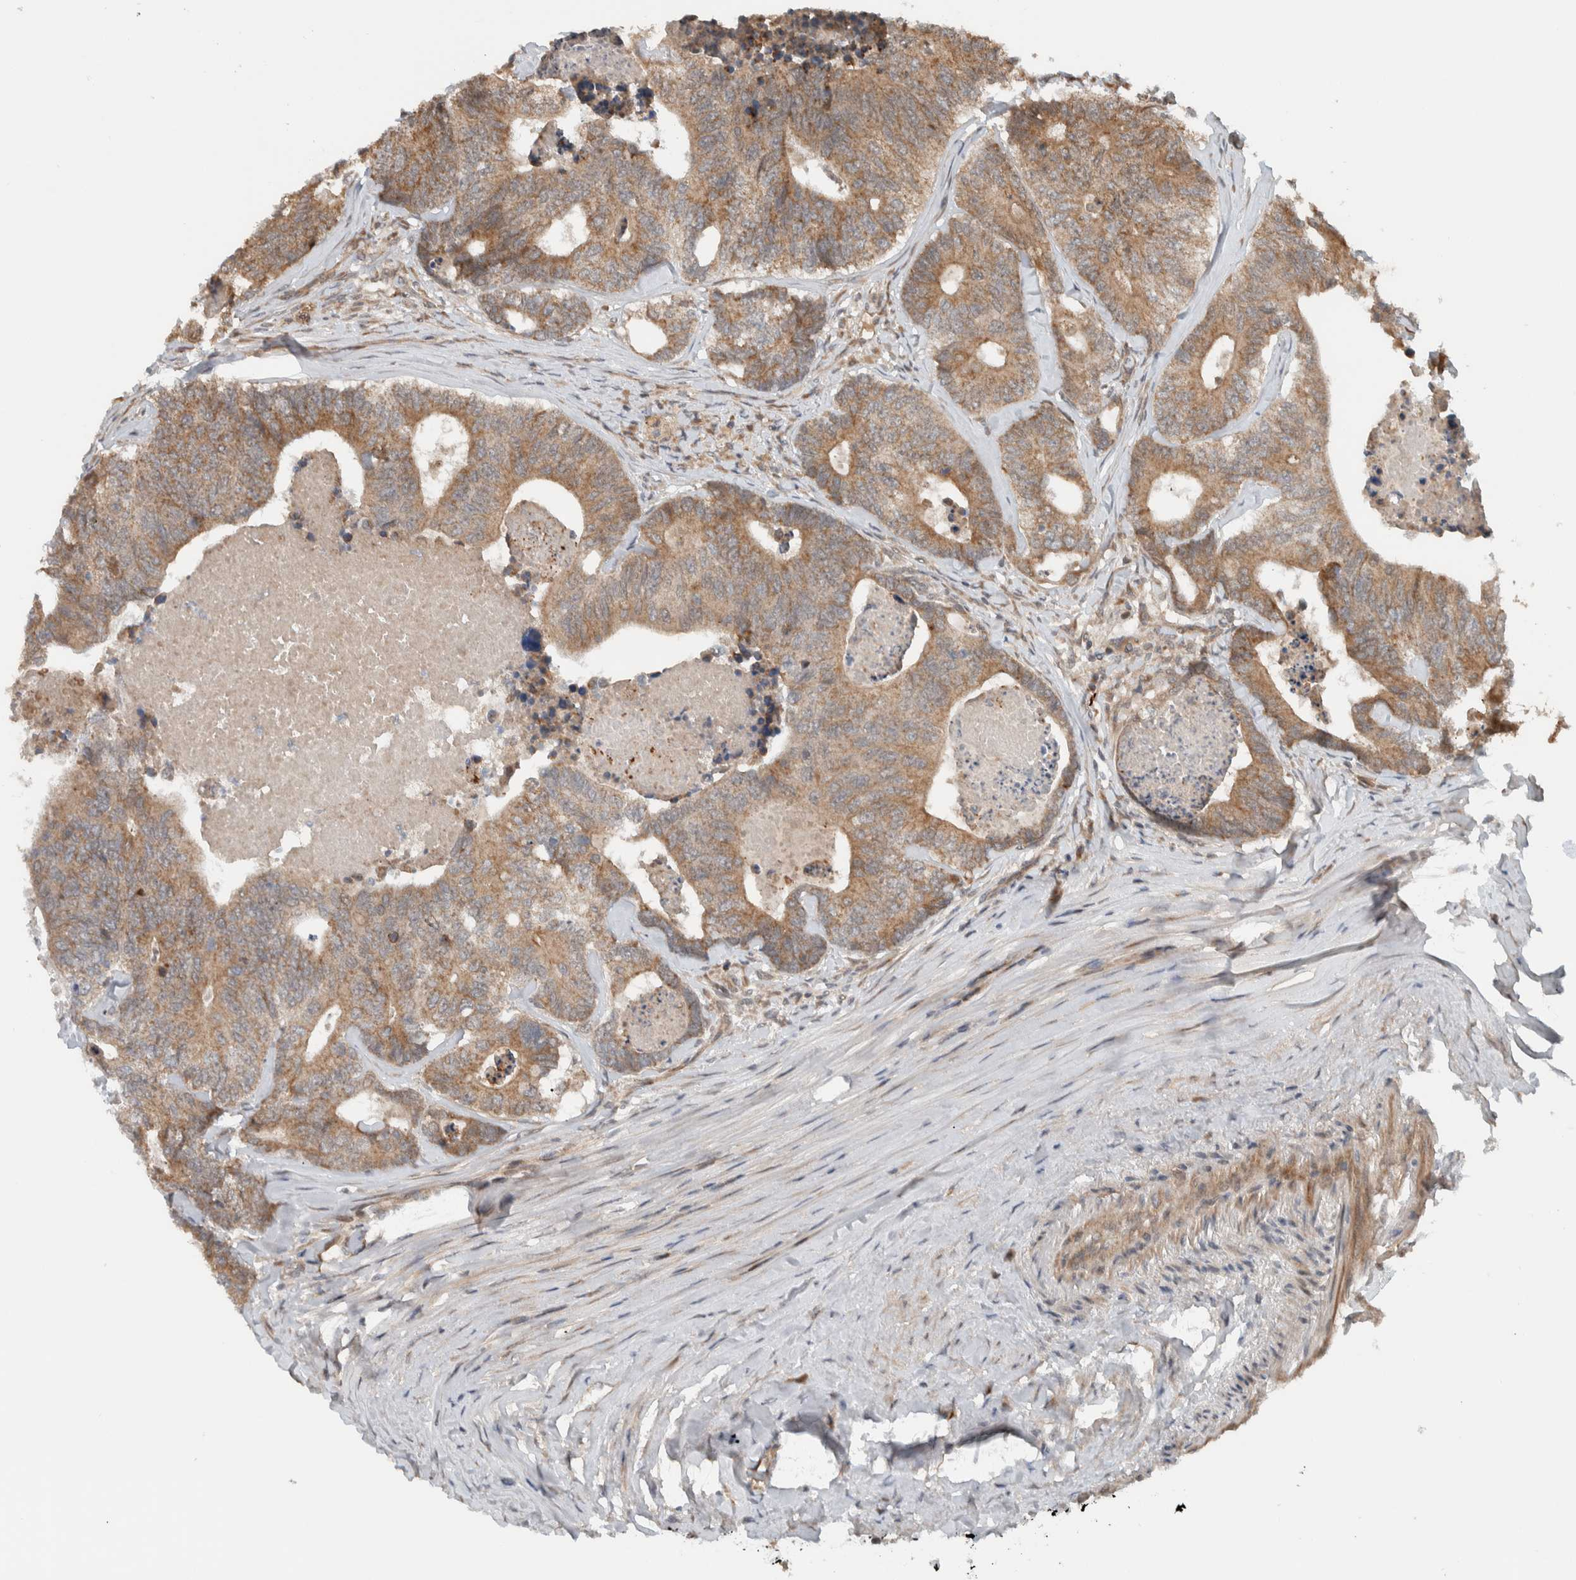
{"staining": {"intensity": "weak", "quantity": ">75%", "location": "cytoplasmic/membranous"}, "tissue": "colorectal cancer", "cell_type": "Tumor cells", "image_type": "cancer", "snomed": [{"axis": "morphology", "description": "Adenocarcinoma, NOS"}, {"axis": "topography", "description": "Colon"}], "caption": "There is low levels of weak cytoplasmic/membranous expression in tumor cells of colorectal cancer (adenocarcinoma), as demonstrated by immunohistochemical staining (brown color).", "gene": "KLHL6", "patient": {"sex": "female", "age": 67}}